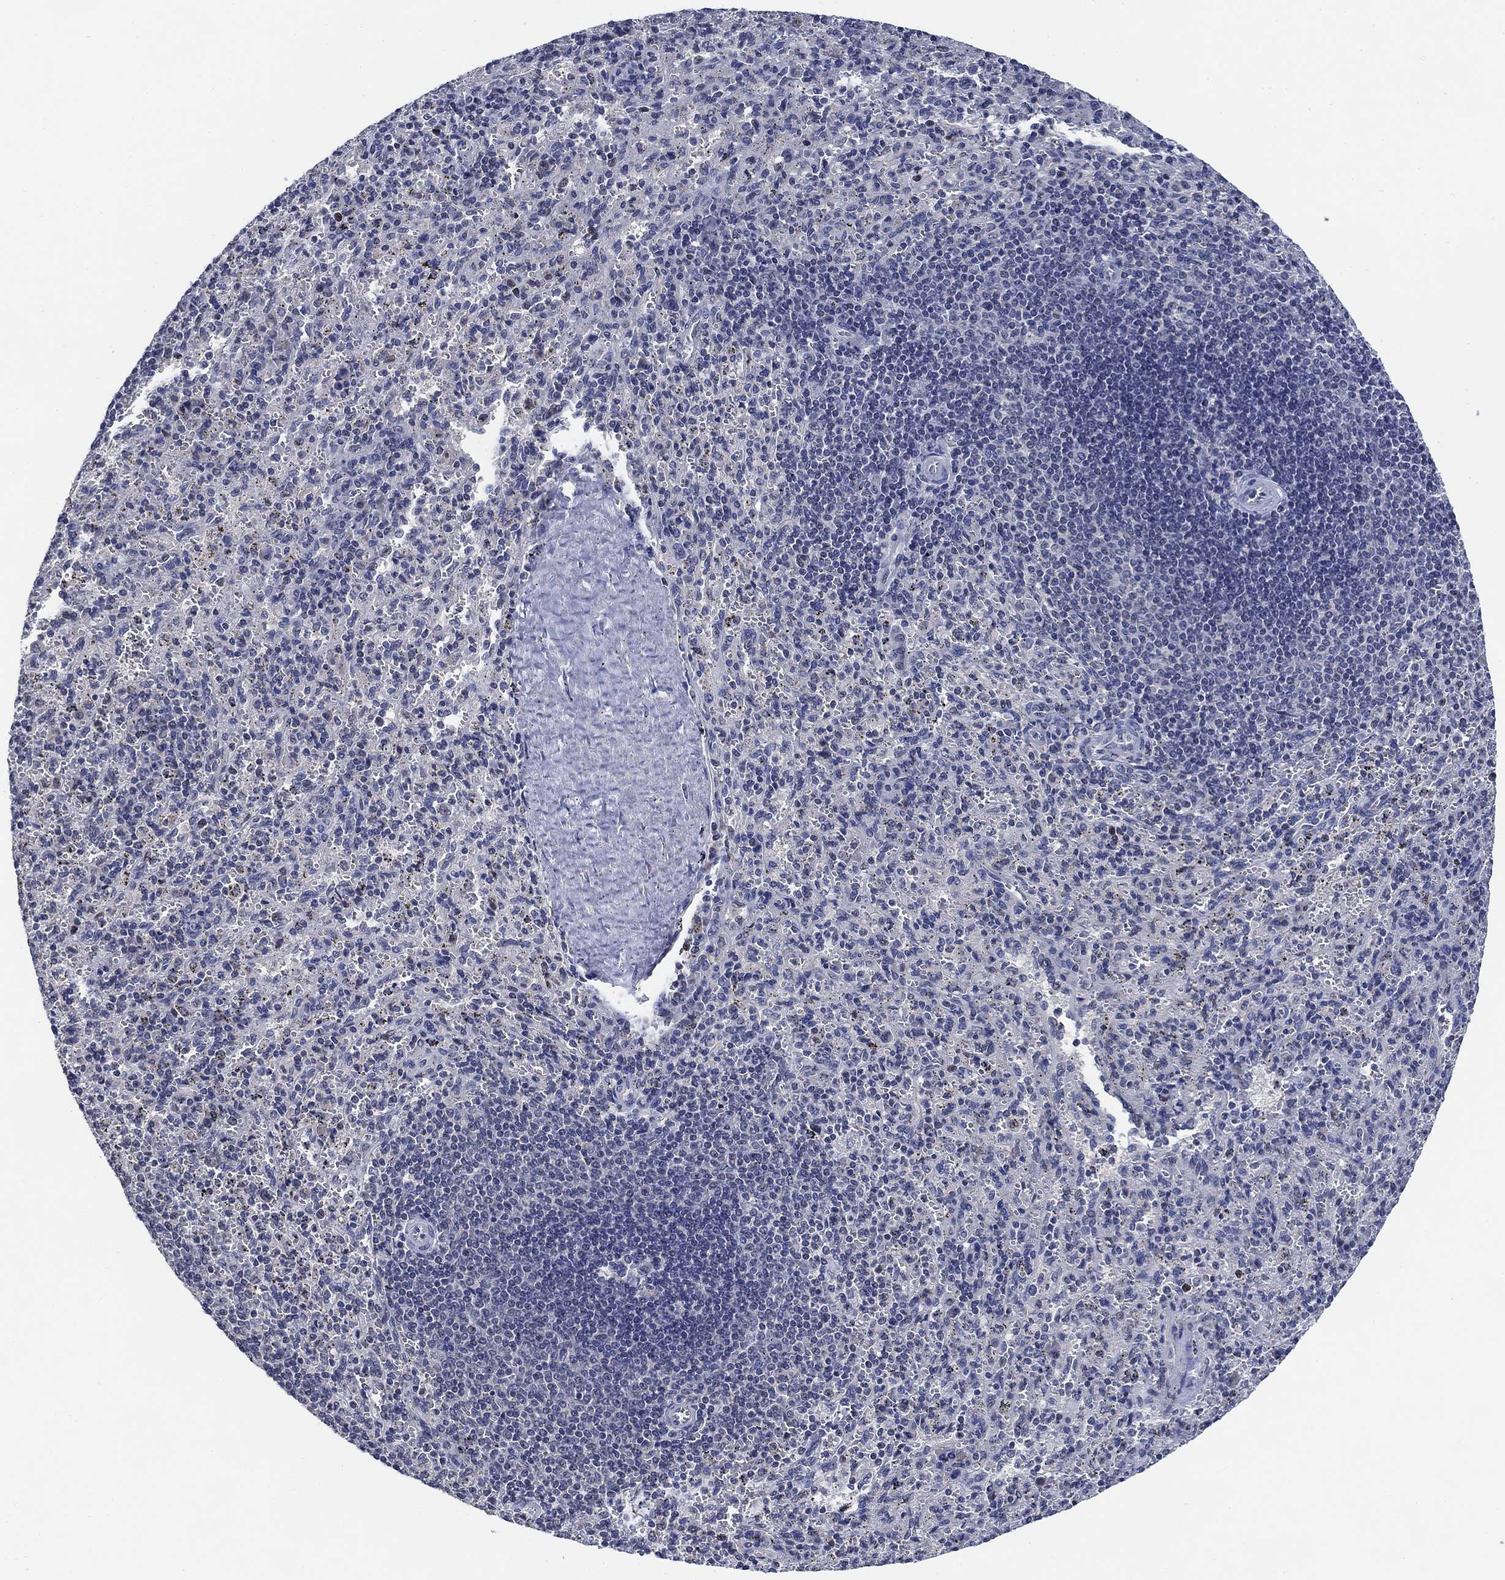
{"staining": {"intensity": "negative", "quantity": "none", "location": "none"}, "tissue": "spleen", "cell_type": "Cells in red pulp", "image_type": "normal", "snomed": [{"axis": "morphology", "description": "Normal tissue, NOS"}, {"axis": "topography", "description": "Spleen"}], "caption": "High power microscopy histopathology image of an immunohistochemistry micrograph of unremarkable spleen, revealing no significant positivity in cells in red pulp. (Brightfield microscopy of DAB IHC at high magnification).", "gene": "DAZL", "patient": {"sex": "male", "age": 57}}